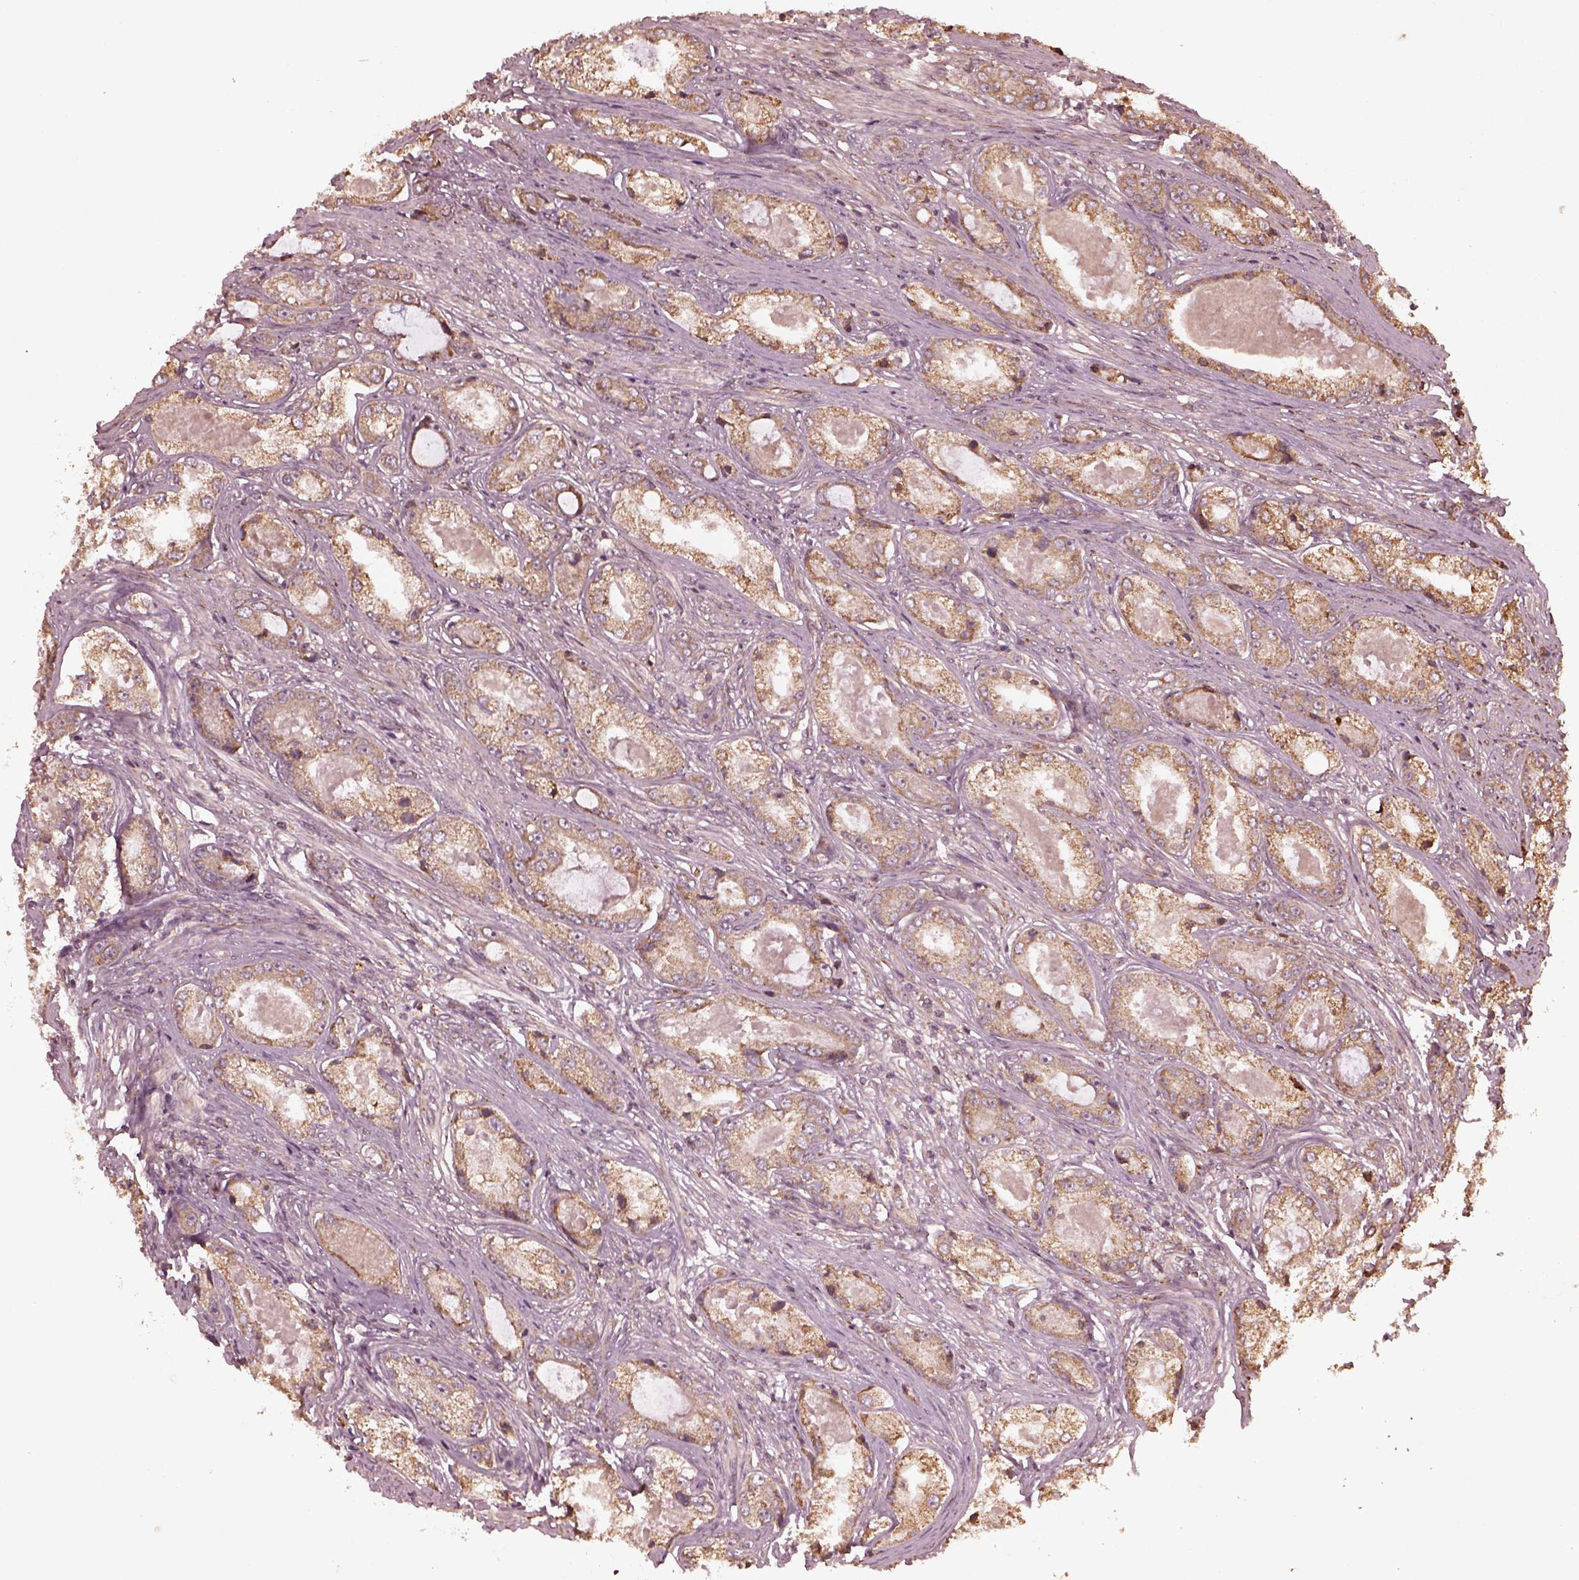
{"staining": {"intensity": "moderate", "quantity": ">75%", "location": "cytoplasmic/membranous"}, "tissue": "prostate cancer", "cell_type": "Tumor cells", "image_type": "cancer", "snomed": [{"axis": "morphology", "description": "Adenocarcinoma, Low grade"}, {"axis": "topography", "description": "Prostate"}], "caption": "Protein expression analysis of prostate cancer (adenocarcinoma (low-grade)) displays moderate cytoplasmic/membranous positivity in approximately >75% of tumor cells.", "gene": "ZNF292", "patient": {"sex": "male", "age": 68}}